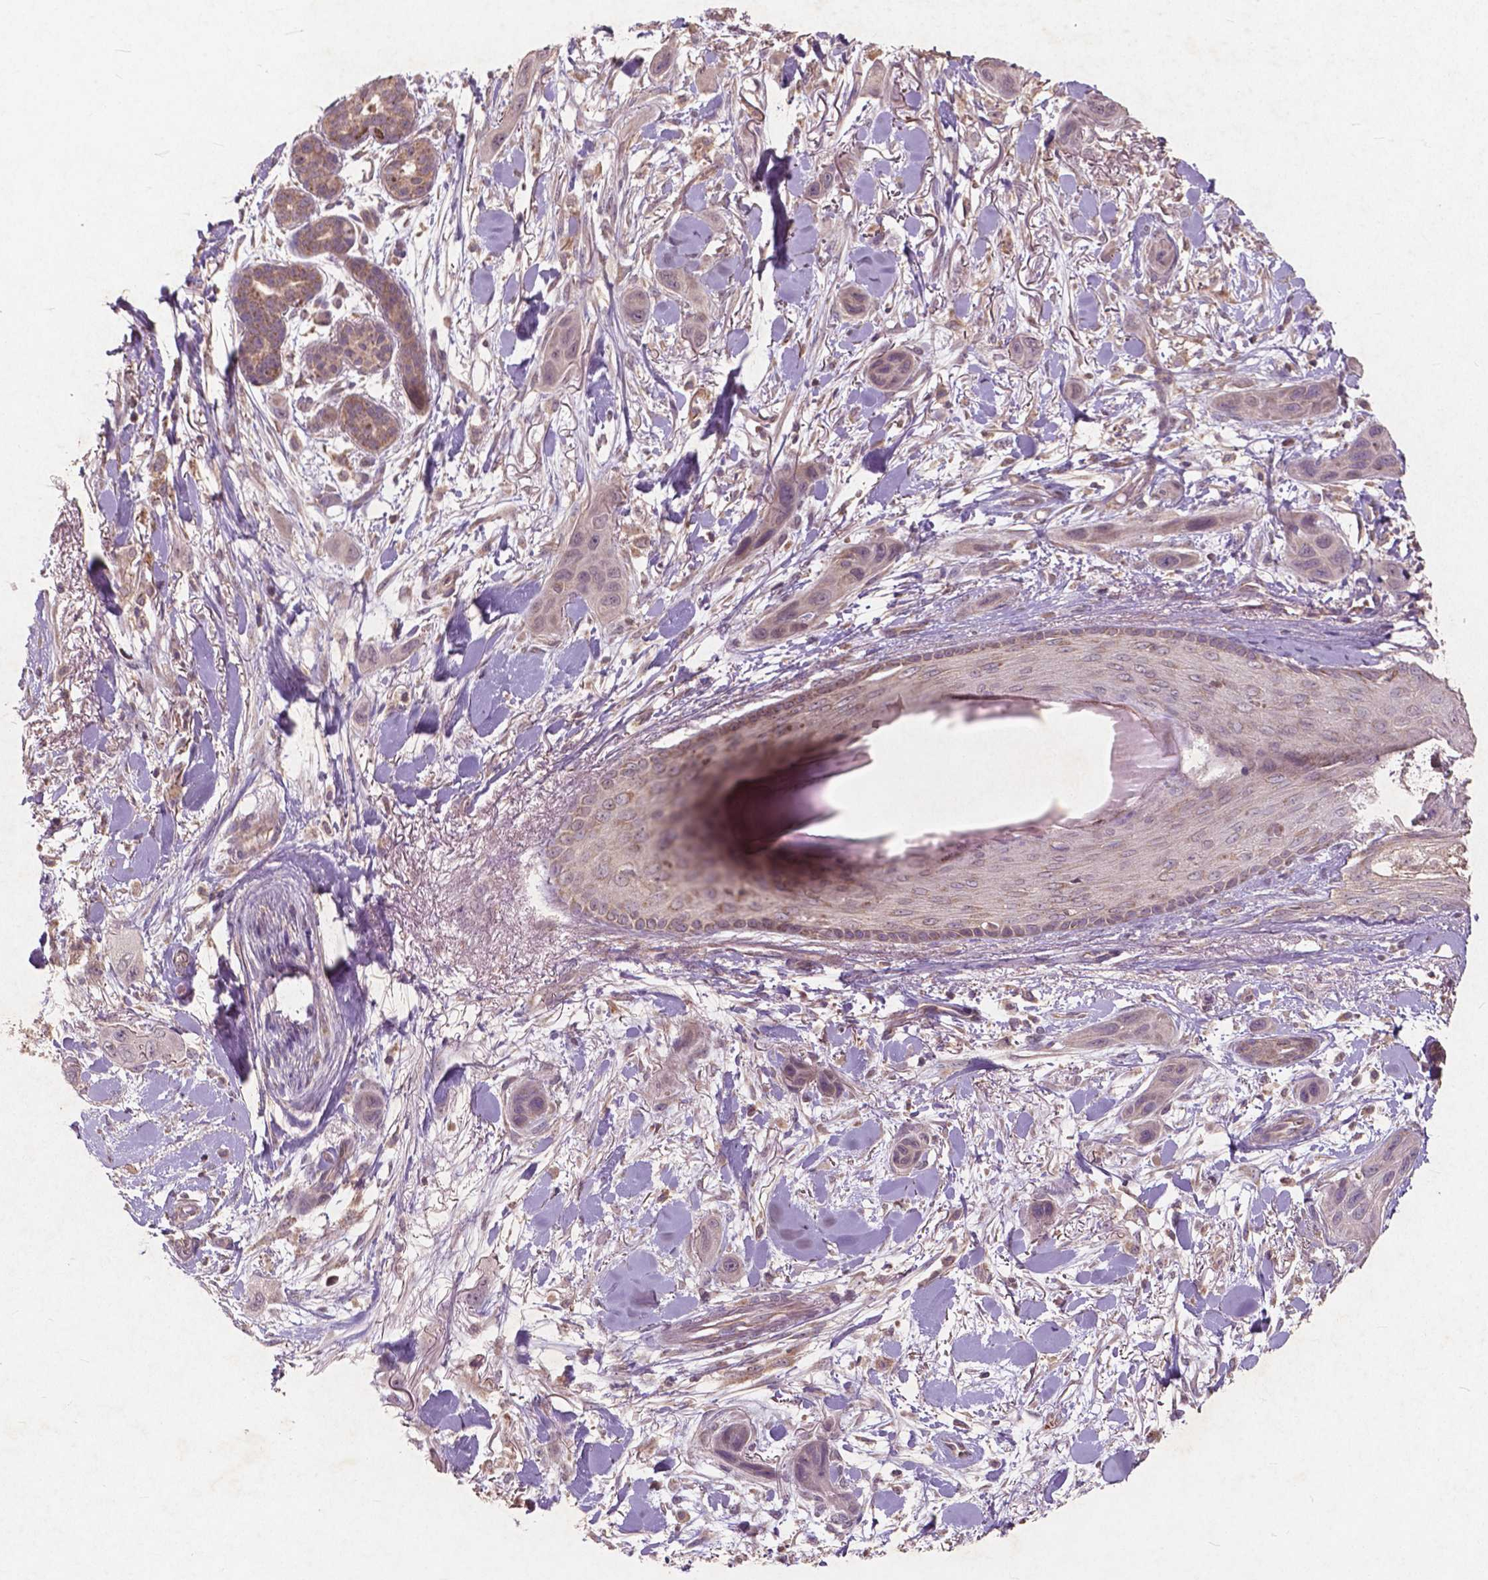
{"staining": {"intensity": "weak", "quantity": ">75%", "location": "cytoplasmic/membranous"}, "tissue": "skin cancer", "cell_type": "Tumor cells", "image_type": "cancer", "snomed": [{"axis": "morphology", "description": "Squamous cell carcinoma, NOS"}, {"axis": "topography", "description": "Skin"}], "caption": "Protein expression analysis of human squamous cell carcinoma (skin) reveals weak cytoplasmic/membranous expression in about >75% of tumor cells.", "gene": "ST6GALNAC5", "patient": {"sex": "male", "age": 79}}